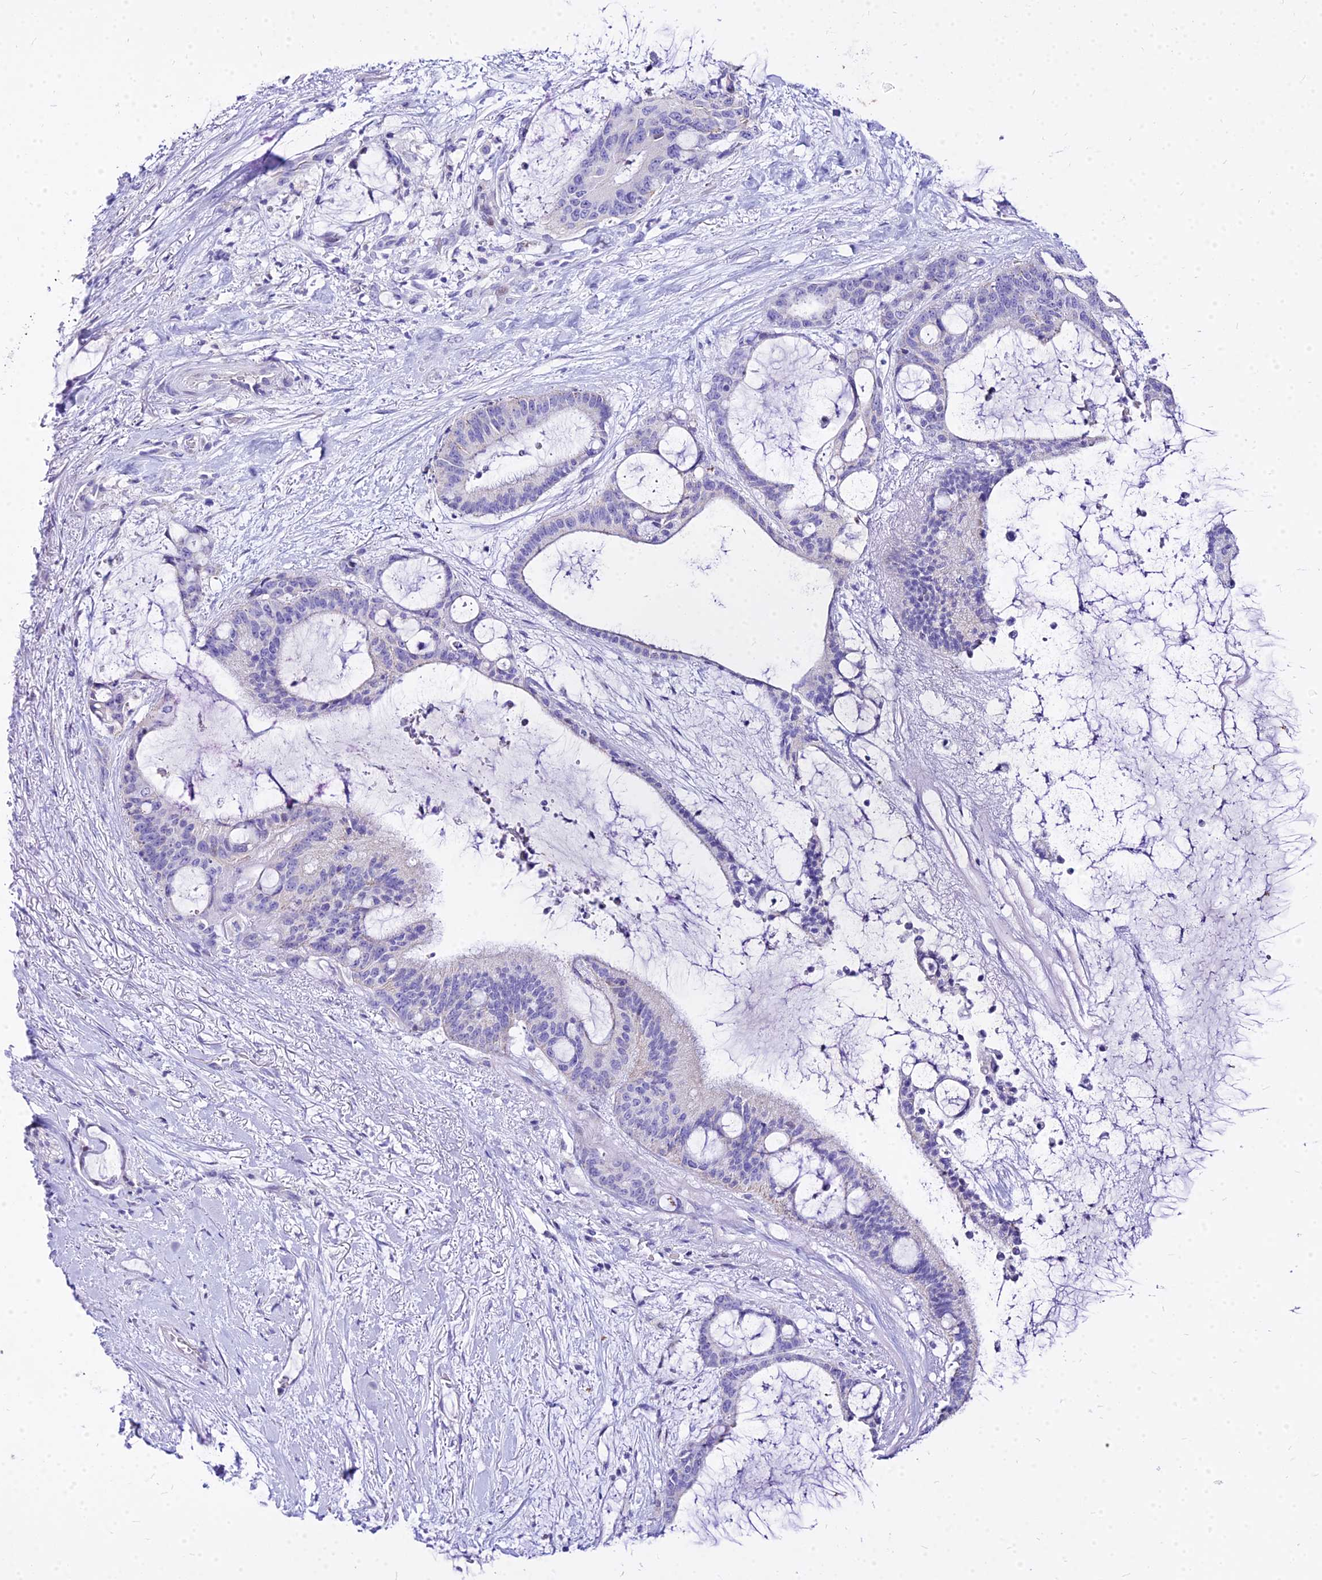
{"staining": {"intensity": "negative", "quantity": "none", "location": "none"}, "tissue": "liver cancer", "cell_type": "Tumor cells", "image_type": "cancer", "snomed": [{"axis": "morphology", "description": "Normal tissue, NOS"}, {"axis": "morphology", "description": "Cholangiocarcinoma"}, {"axis": "topography", "description": "Liver"}, {"axis": "topography", "description": "Peripheral nerve tissue"}], "caption": "High power microscopy image of an IHC micrograph of liver cancer (cholangiocarcinoma), revealing no significant positivity in tumor cells.", "gene": "CARD18", "patient": {"sex": "female", "age": 73}}